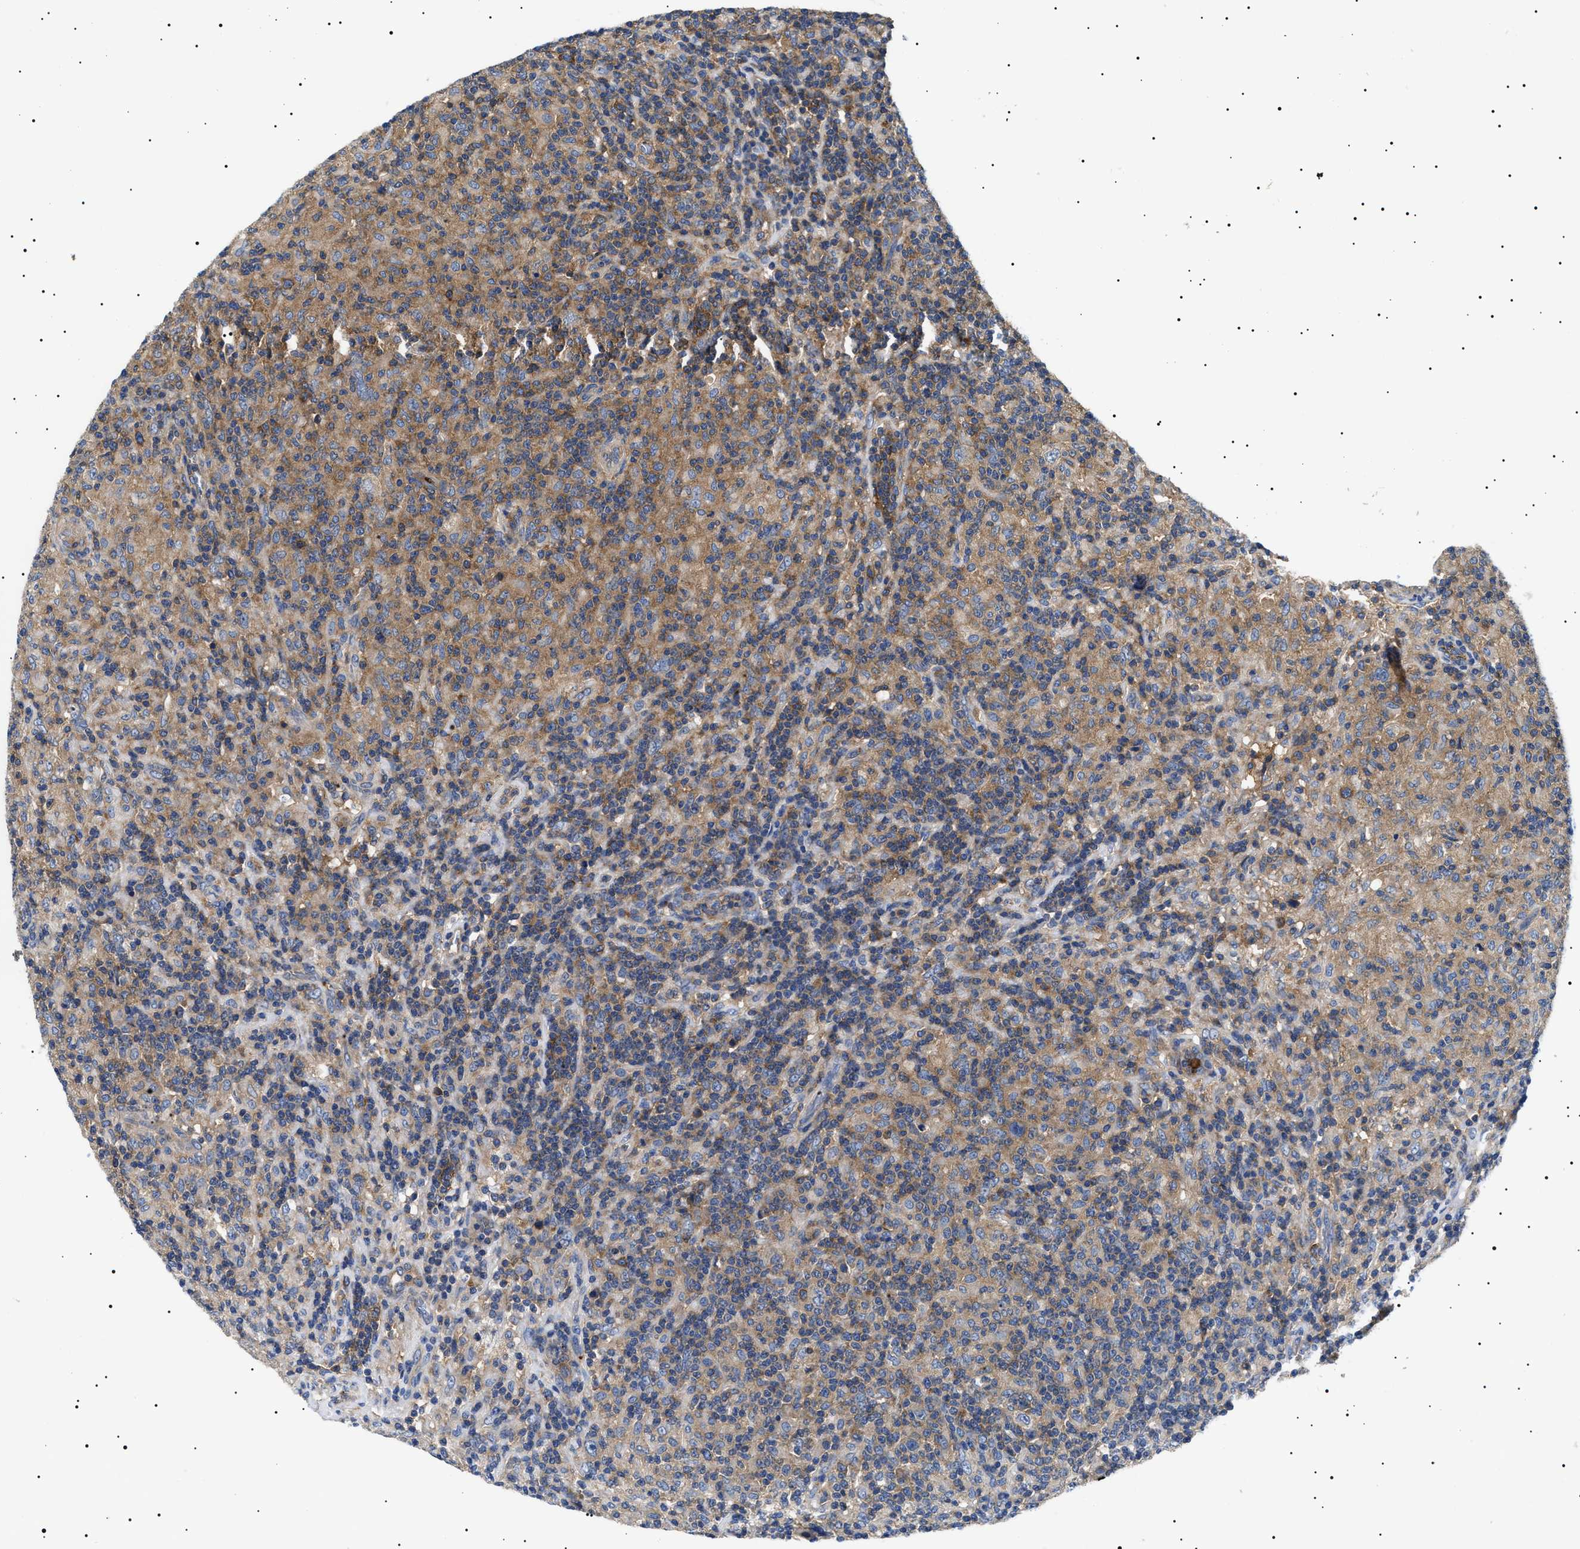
{"staining": {"intensity": "weak", "quantity": ">75%", "location": "cytoplasmic/membranous"}, "tissue": "lymphoma", "cell_type": "Tumor cells", "image_type": "cancer", "snomed": [{"axis": "morphology", "description": "Hodgkin's disease, NOS"}, {"axis": "topography", "description": "Lymph node"}], "caption": "About >75% of tumor cells in Hodgkin's disease demonstrate weak cytoplasmic/membranous protein staining as visualized by brown immunohistochemical staining.", "gene": "TPP2", "patient": {"sex": "male", "age": 70}}